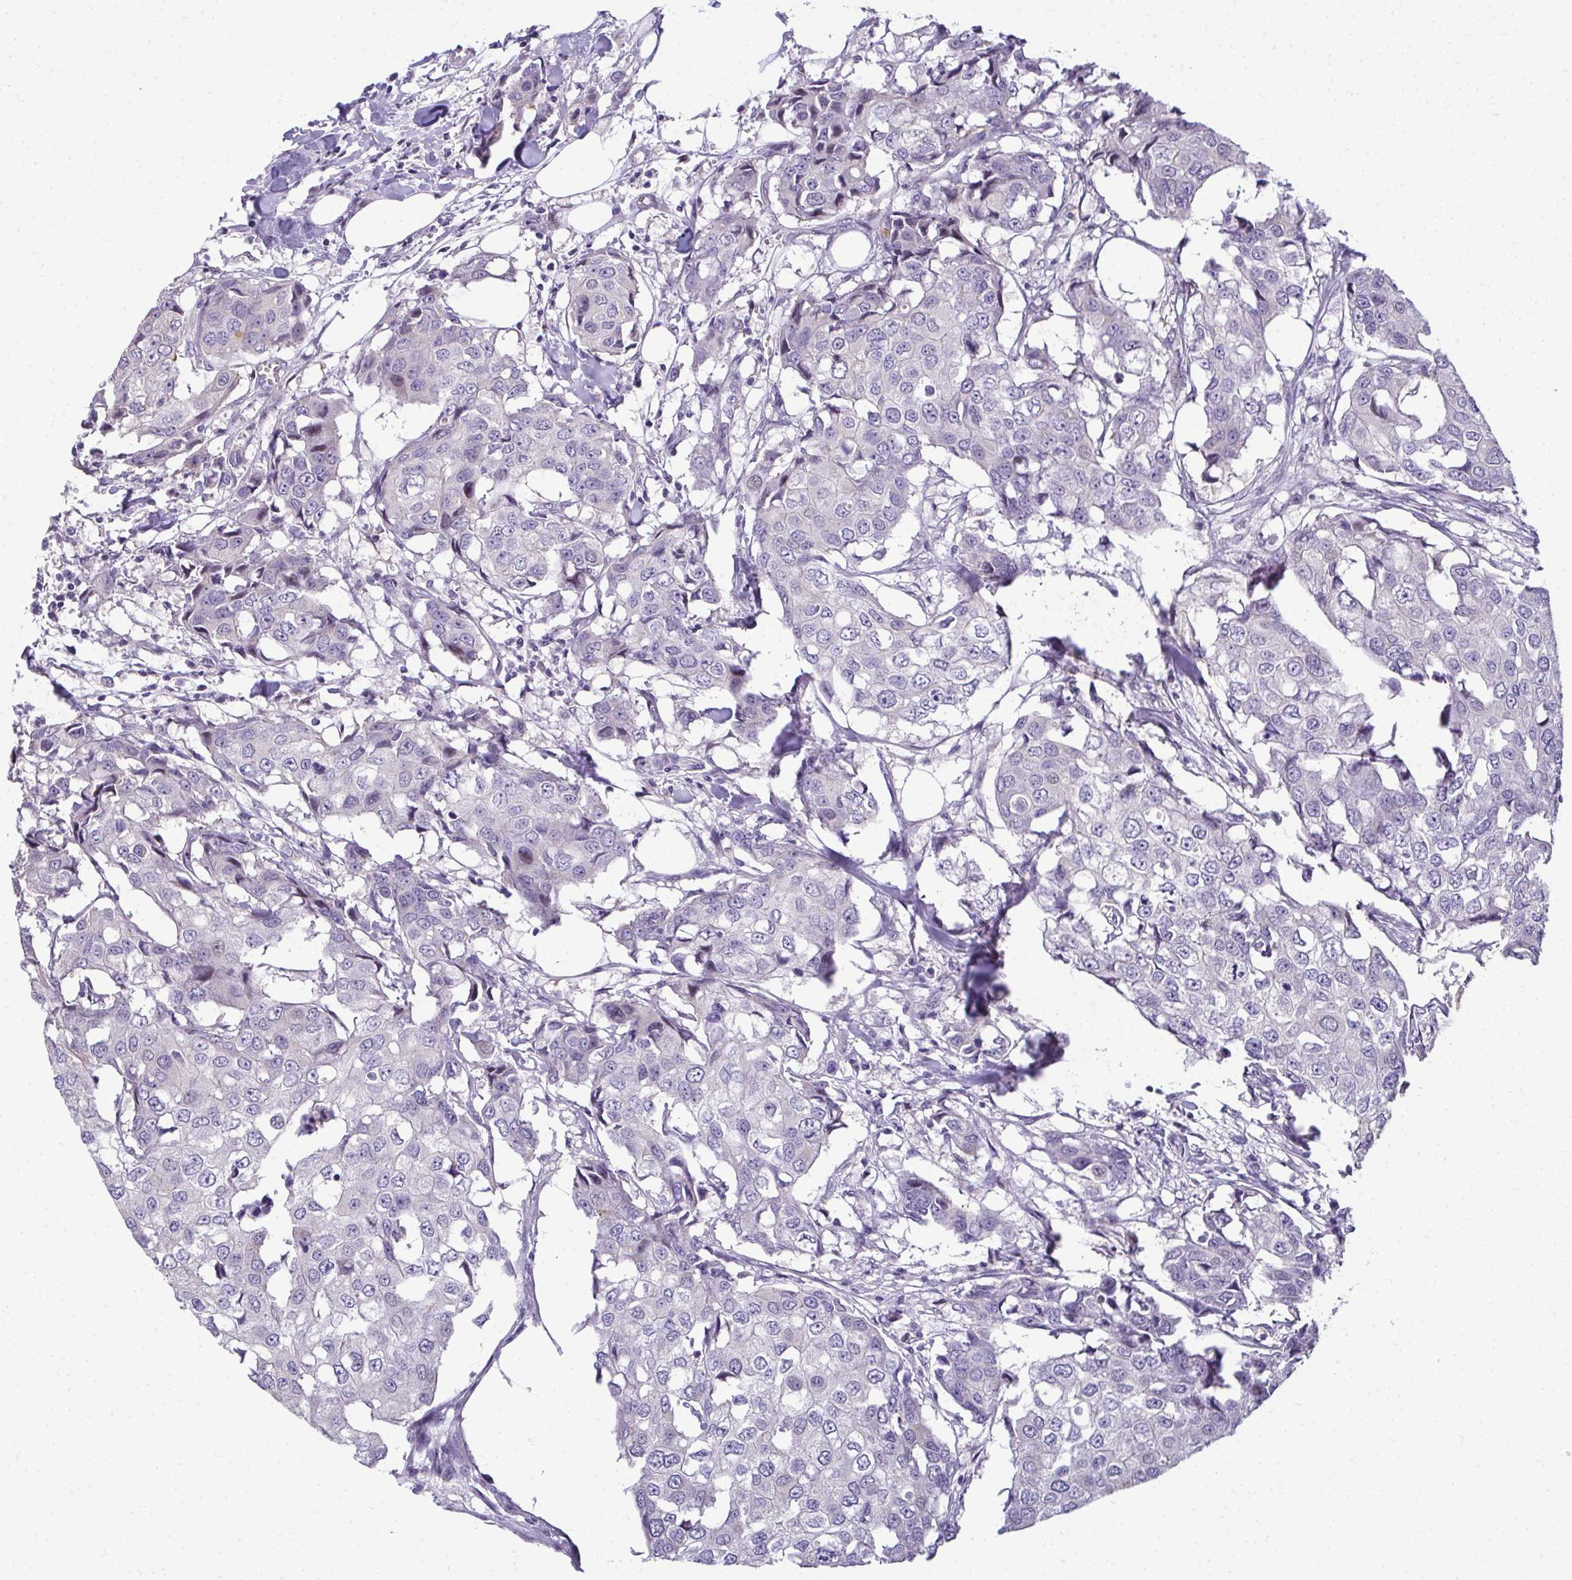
{"staining": {"intensity": "negative", "quantity": "none", "location": "none"}, "tissue": "breast cancer", "cell_type": "Tumor cells", "image_type": "cancer", "snomed": [{"axis": "morphology", "description": "Duct carcinoma"}, {"axis": "topography", "description": "Breast"}], "caption": "The IHC photomicrograph has no significant expression in tumor cells of breast cancer tissue. (Brightfield microscopy of DAB immunohistochemistry at high magnification).", "gene": "ODF1", "patient": {"sex": "female", "age": 27}}